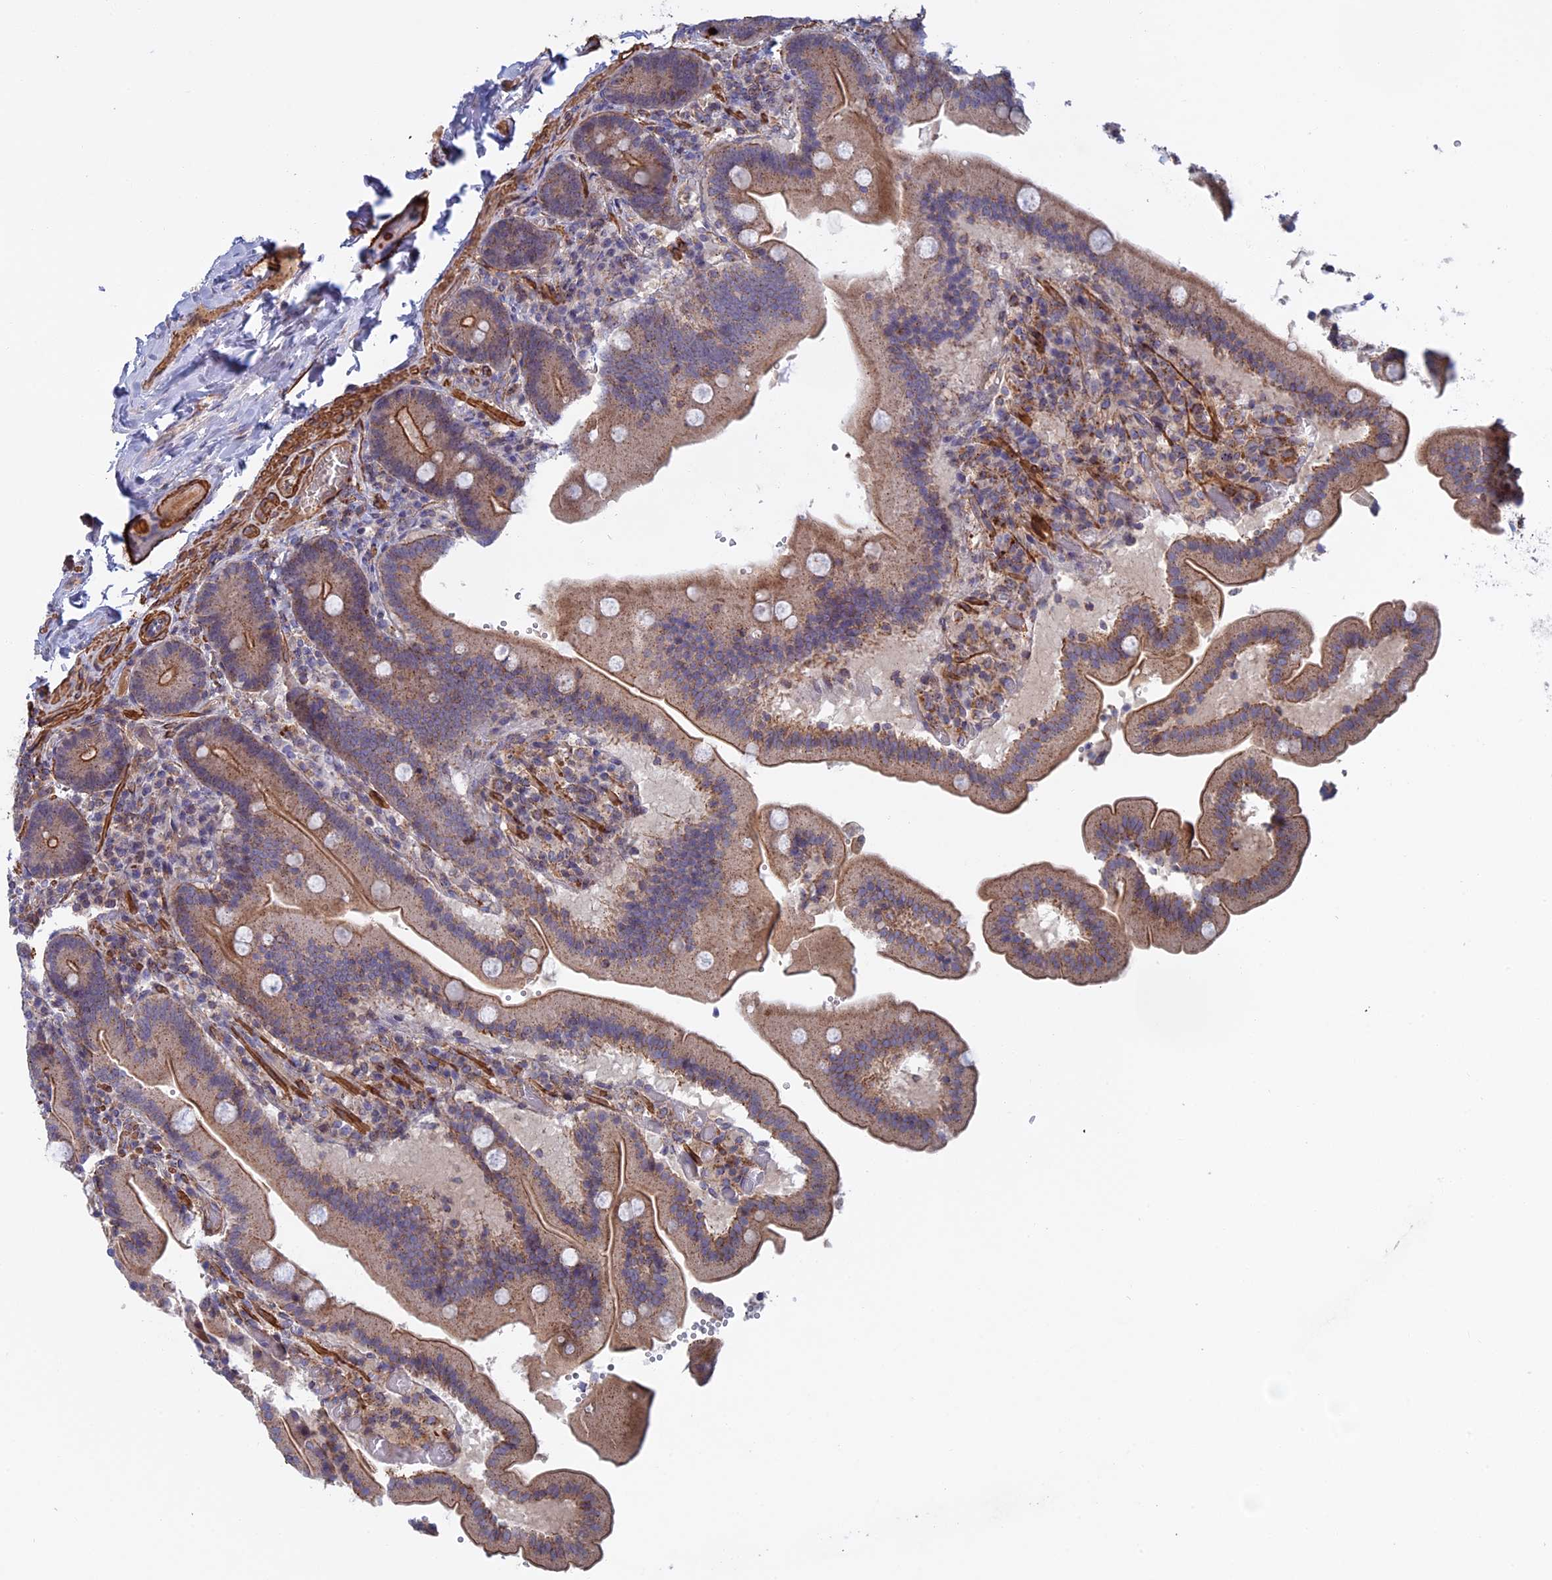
{"staining": {"intensity": "weak", "quantity": ">75%", "location": "cytoplasmic/membranous"}, "tissue": "duodenum", "cell_type": "Glandular cells", "image_type": "normal", "snomed": [{"axis": "morphology", "description": "Normal tissue, NOS"}, {"axis": "topography", "description": "Duodenum"}], "caption": "This is an image of IHC staining of benign duodenum, which shows weak staining in the cytoplasmic/membranous of glandular cells.", "gene": "LYPD5", "patient": {"sex": "female", "age": 62}}